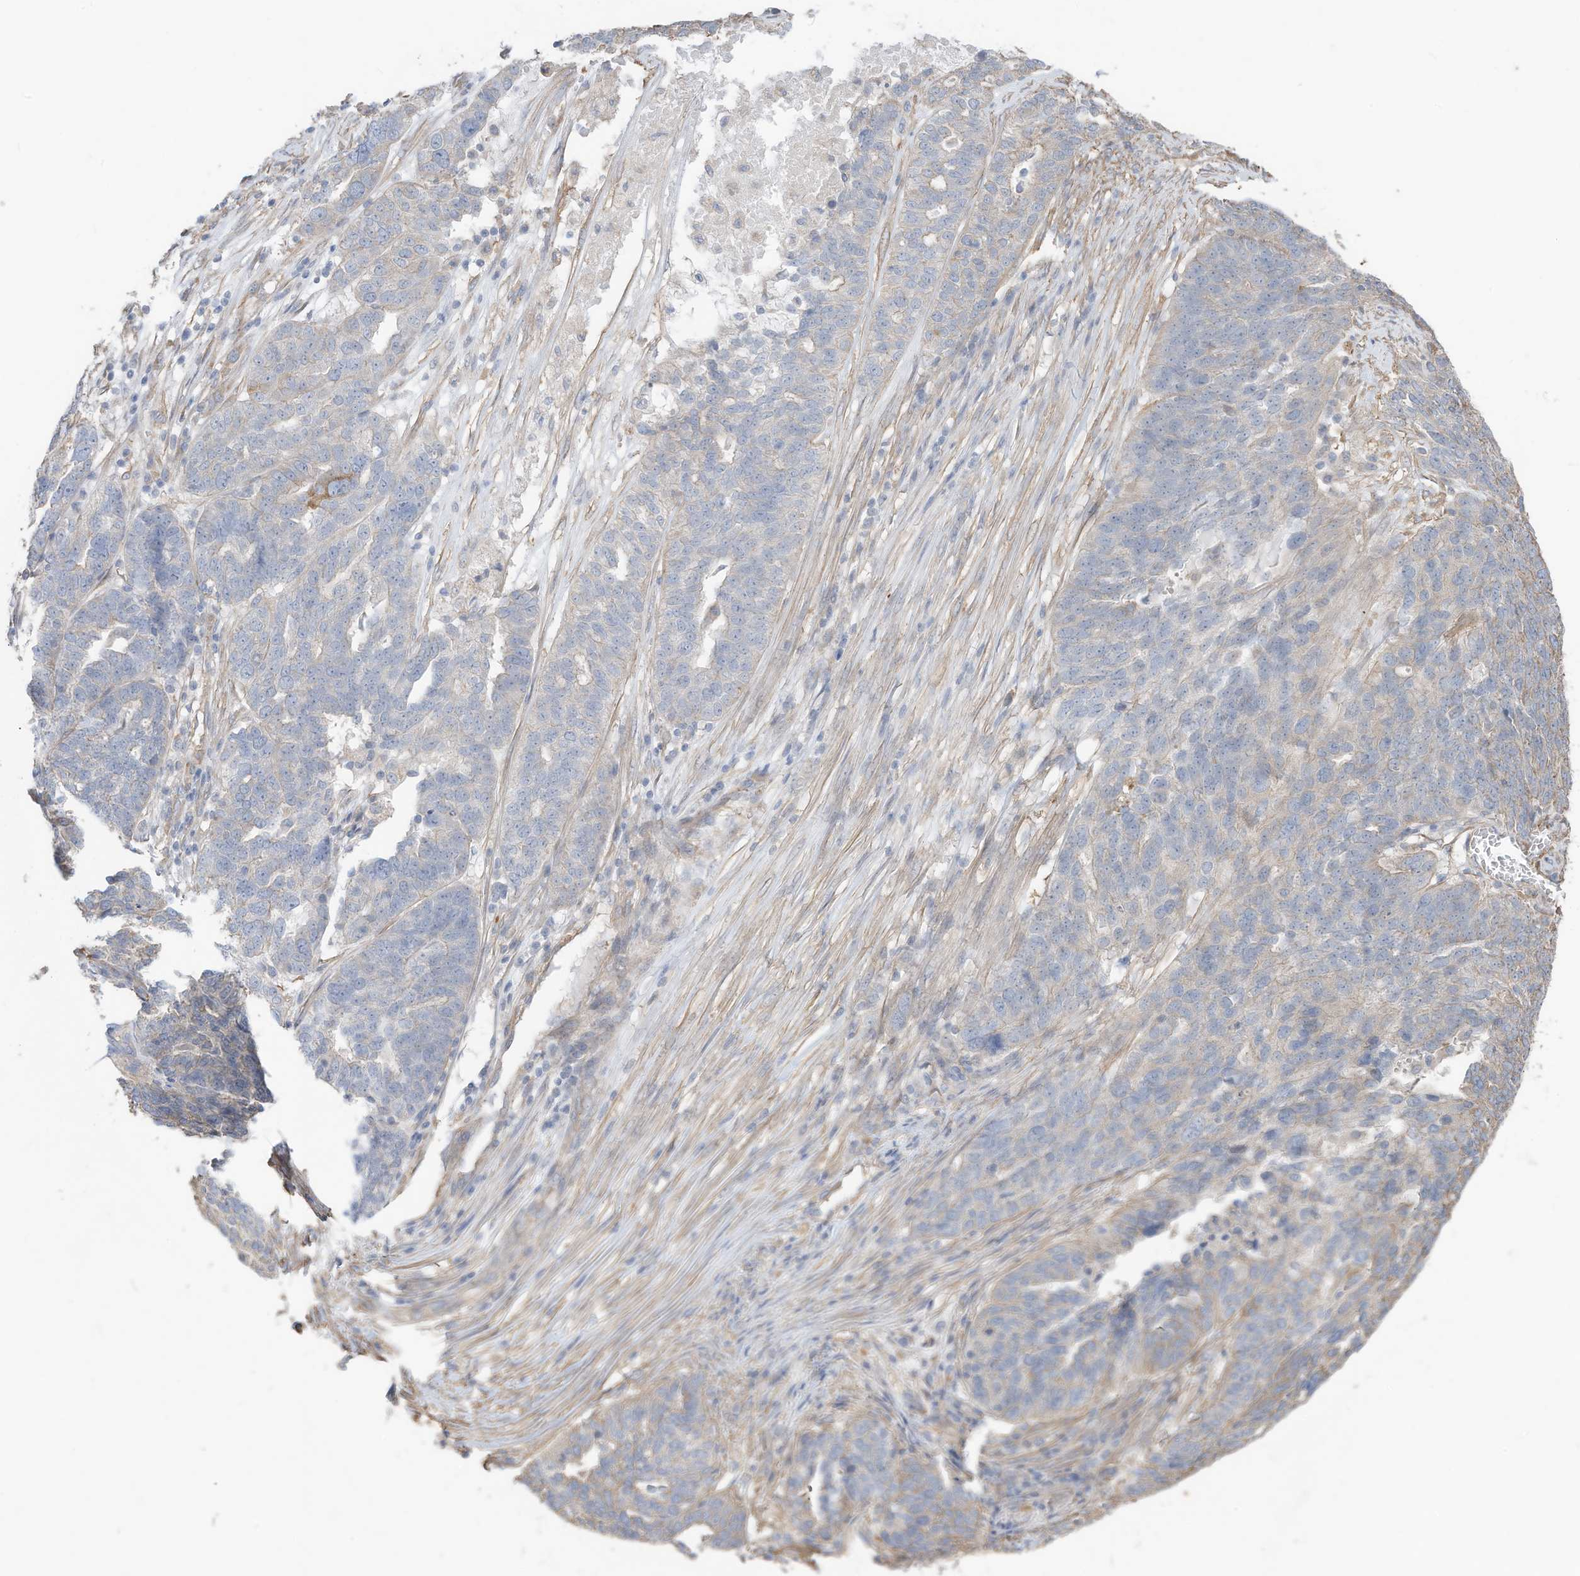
{"staining": {"intensity": "negative", "quantity": "none", "location": "none"}, "tissue": "ovarian cancer", "cell_type": "Tumor cells", "image_type": "cancer", "snomed": [{"axis": "morphology", "description": "Cystadenocarcinoma, serous, NOS"}, {"axis": "topography", "description": "Ovary"}], "caption": "Tumor cells show no significant protein expression in ovarian cancer.", "gene": "SLC17A7", "patient": {"sex": "female", "age": 59}}